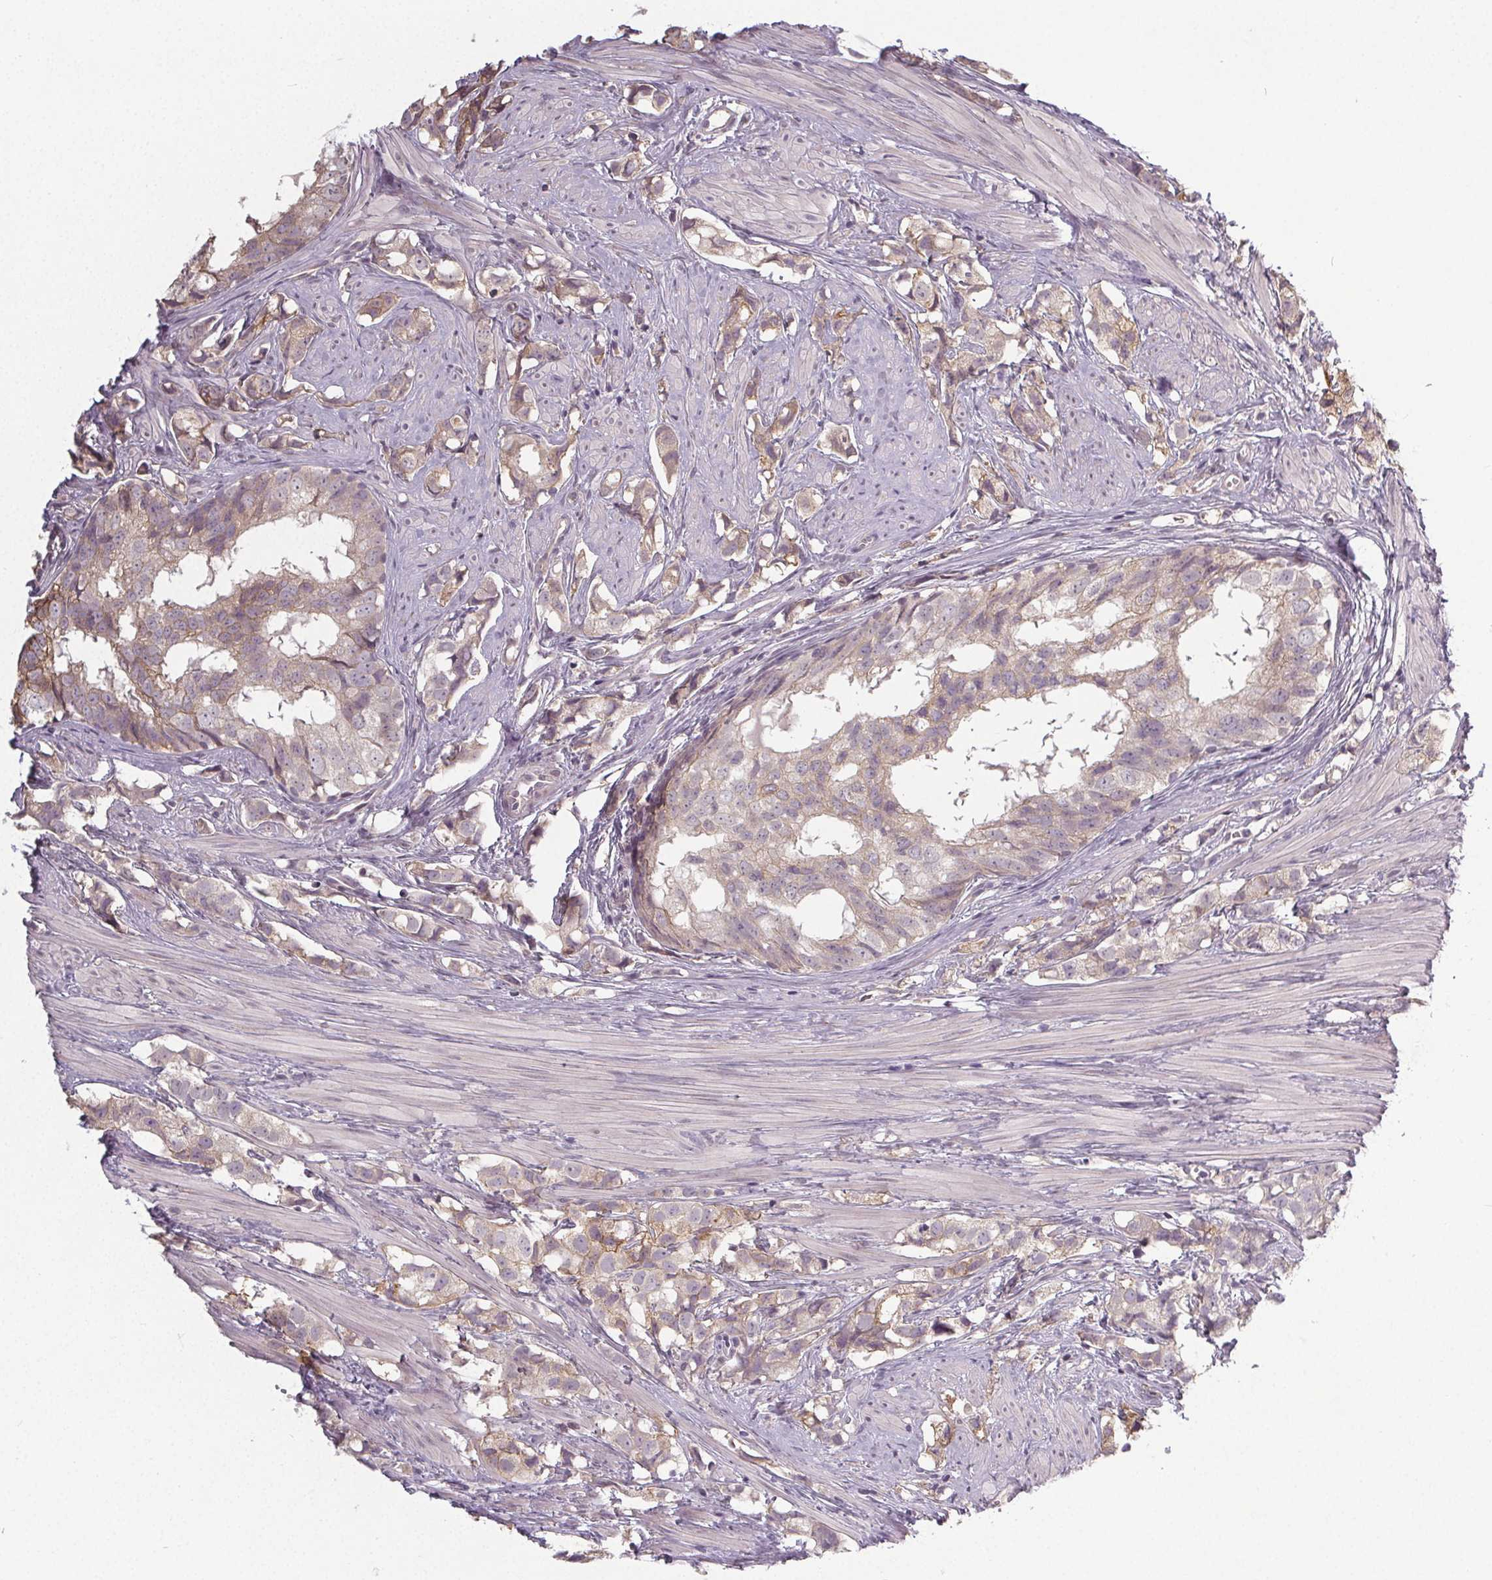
{"staining": {"intensity": "weak", "quantity": "25%-75%", "location": "cytoplasmic/membranous"}, "tissue": "prostate cancer", "cell_type": "Tumor cells", "image_type": "cancer", "snomed": [{"axis": "morphology", "description": "Adenocarcinoma, High grade"}, {"axis": "topography", "description": "Prostate"}], "caption": "Prostate cancer was stained to show a protein in brown. There is low levels of weak cytoplasmic/membranous positivity in approximately 25%-75% of tumor cells.", "gene": "SLC26A2", "patient": {"sex": "male", "age": 58}}